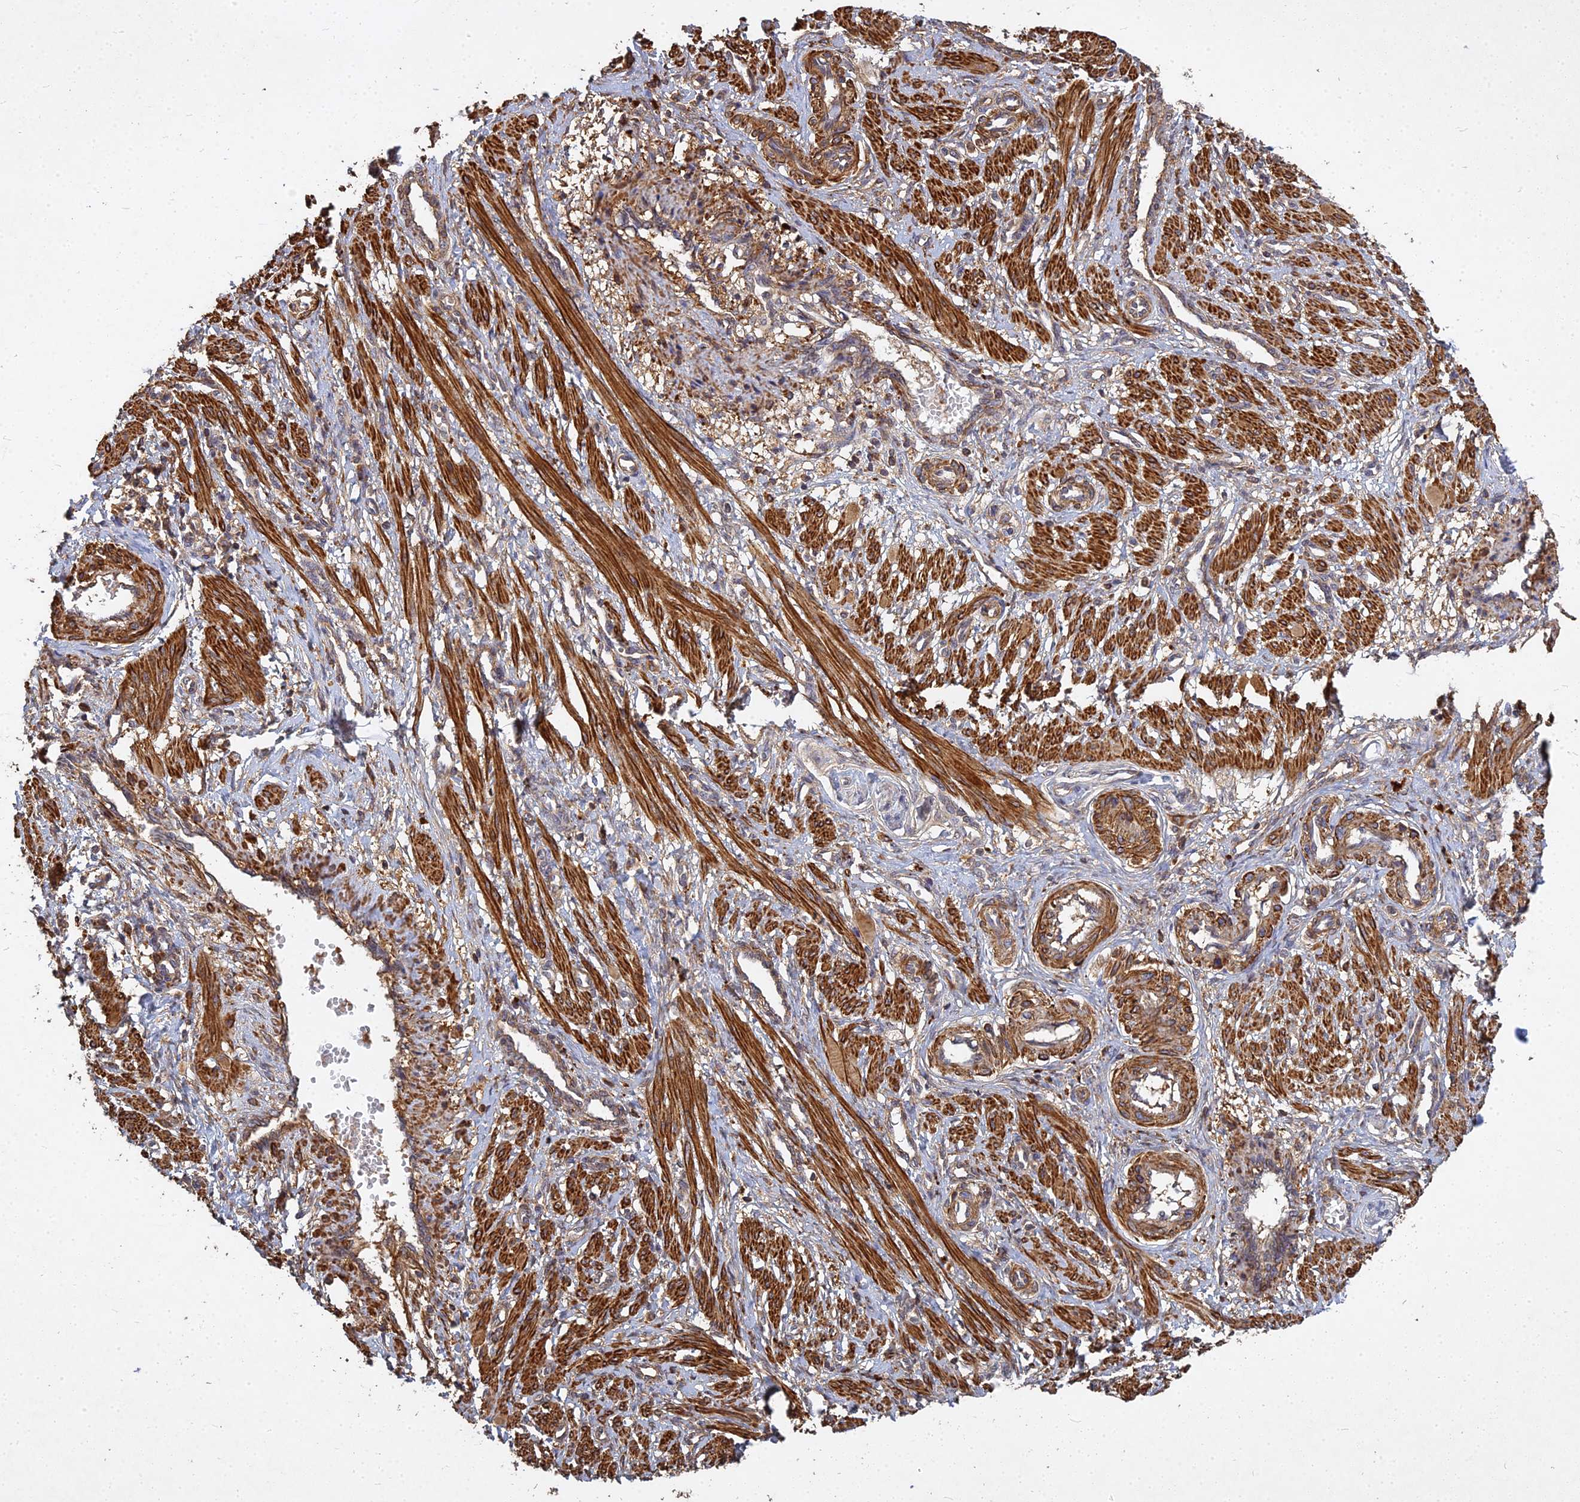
{"staining": {"intensity": "strong", "quantity": ">75%", "location": "cytoplasmic/membranous"}, "tissue": "smooth muscle", "cell_type": "Smooth muscle cells", "image_type": "normal", "snomed": [{"axis": "morphology", "description": "Normal tissue, NOS"}, {"axis": "topography", "description": "Endometrium"}], "caption": "Immunohistochemistry (IHC) photomicrograph of normal smooth muscle stained for a protein (brown), which displays high levels of strong cytoplasmic/membranous staining in approximately >75% of smooth muscle cells.", "gene": "UBE2W", "patient": {"sex": "female", "age": 33}}